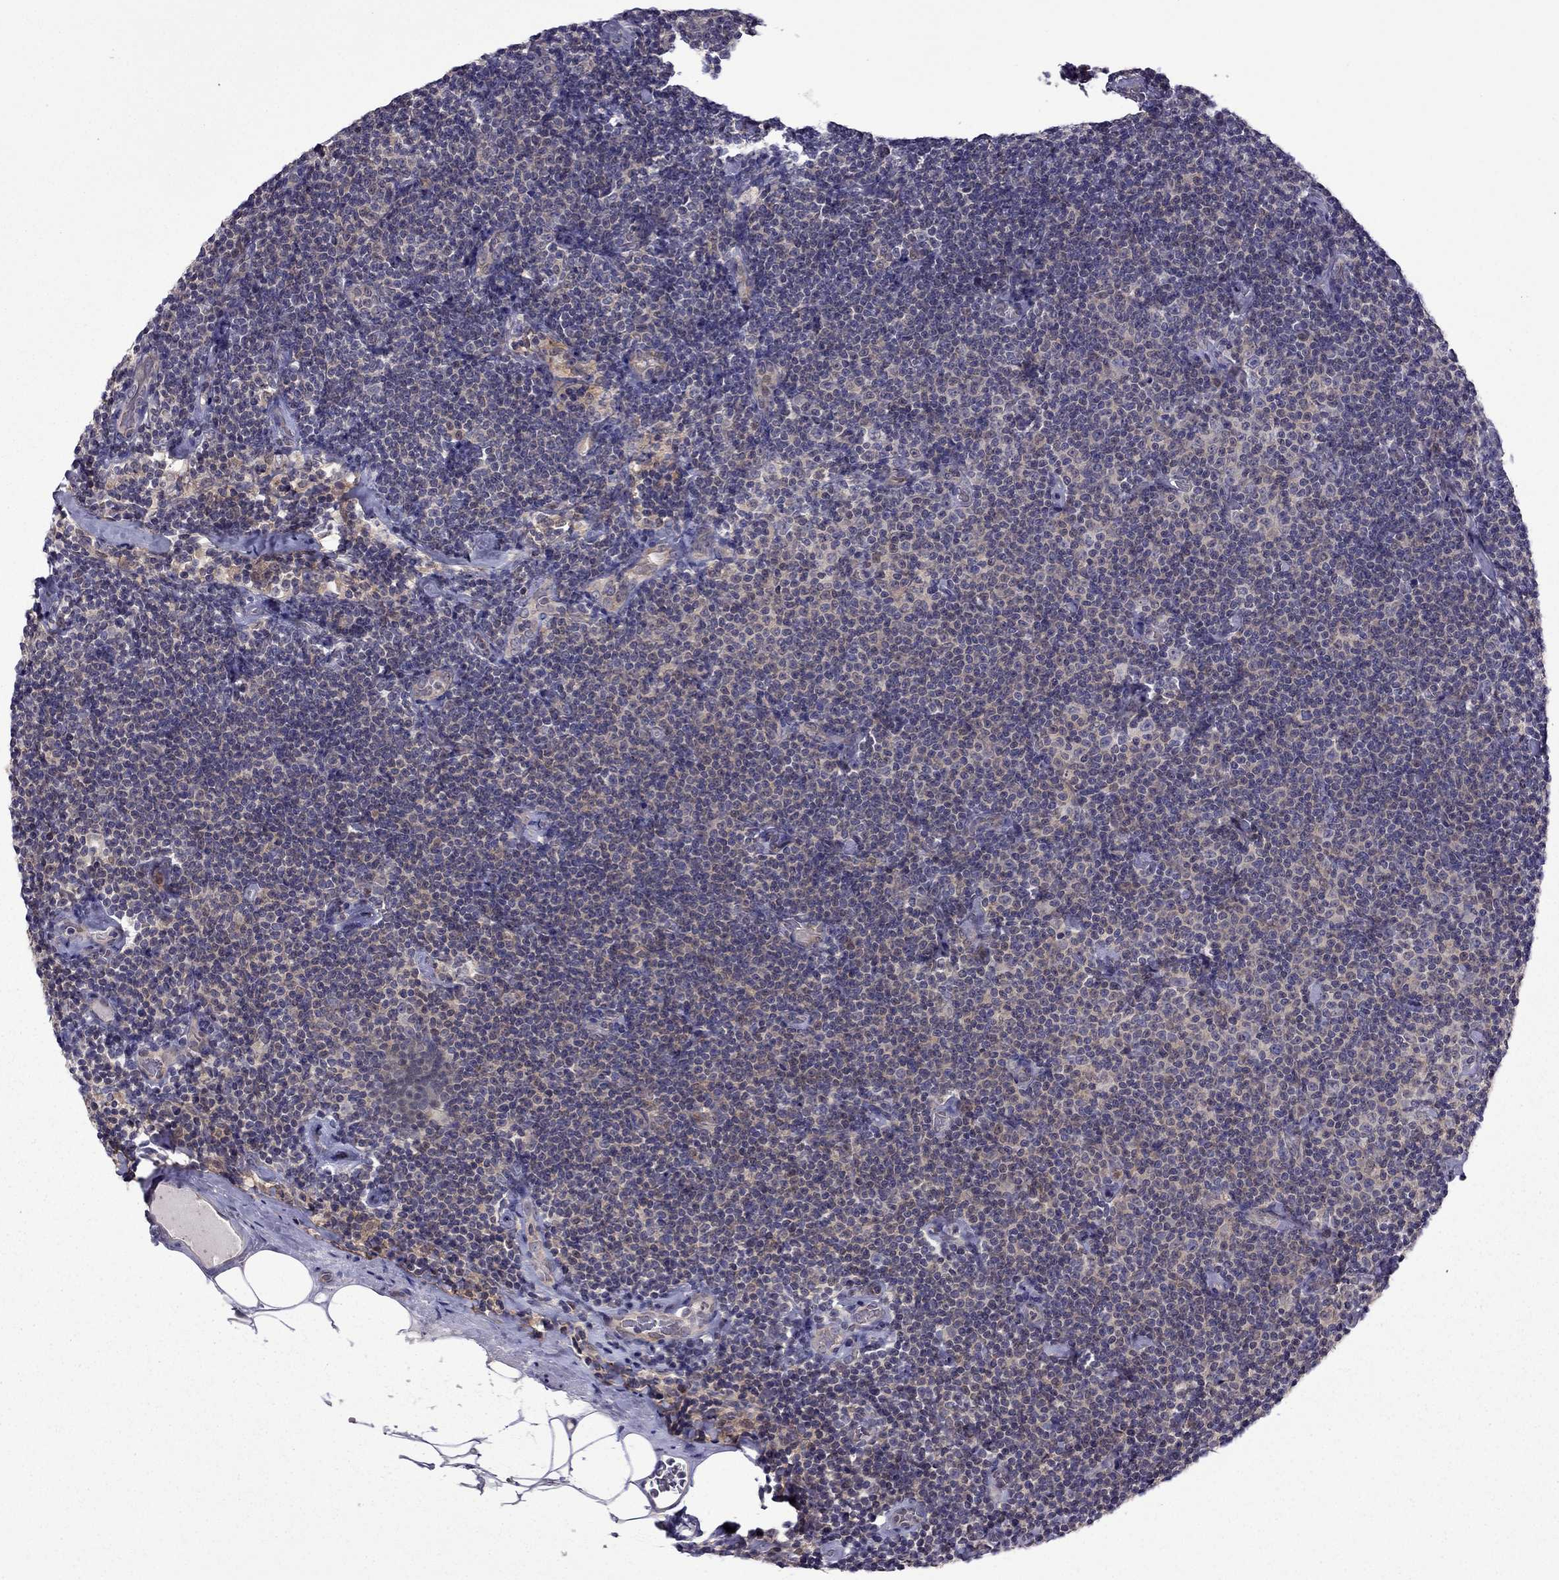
{"staining": {"intensity": "weak", "quantity": ">75%", "location": "cytoplasmic/membranous"}, "tissue": "lymphoma", "cell_type": "Tumor cells", "image_type": "cancer", "snomed": [{"axis": "morphology", "description": "Malignant lymphoma, non-Hodgkin's type, Low grade"}, {"axis": "topography", "description": "Lymph node"}], "caption": "A photomicrograph showing weak cytoplasmic/membranous expression in approximately >75% of tumor cells in lymphoma, as visualized by brown immunohistochemical staining.", "gene": "CDK5", "patient": {"sex": "male", "age": 81}}